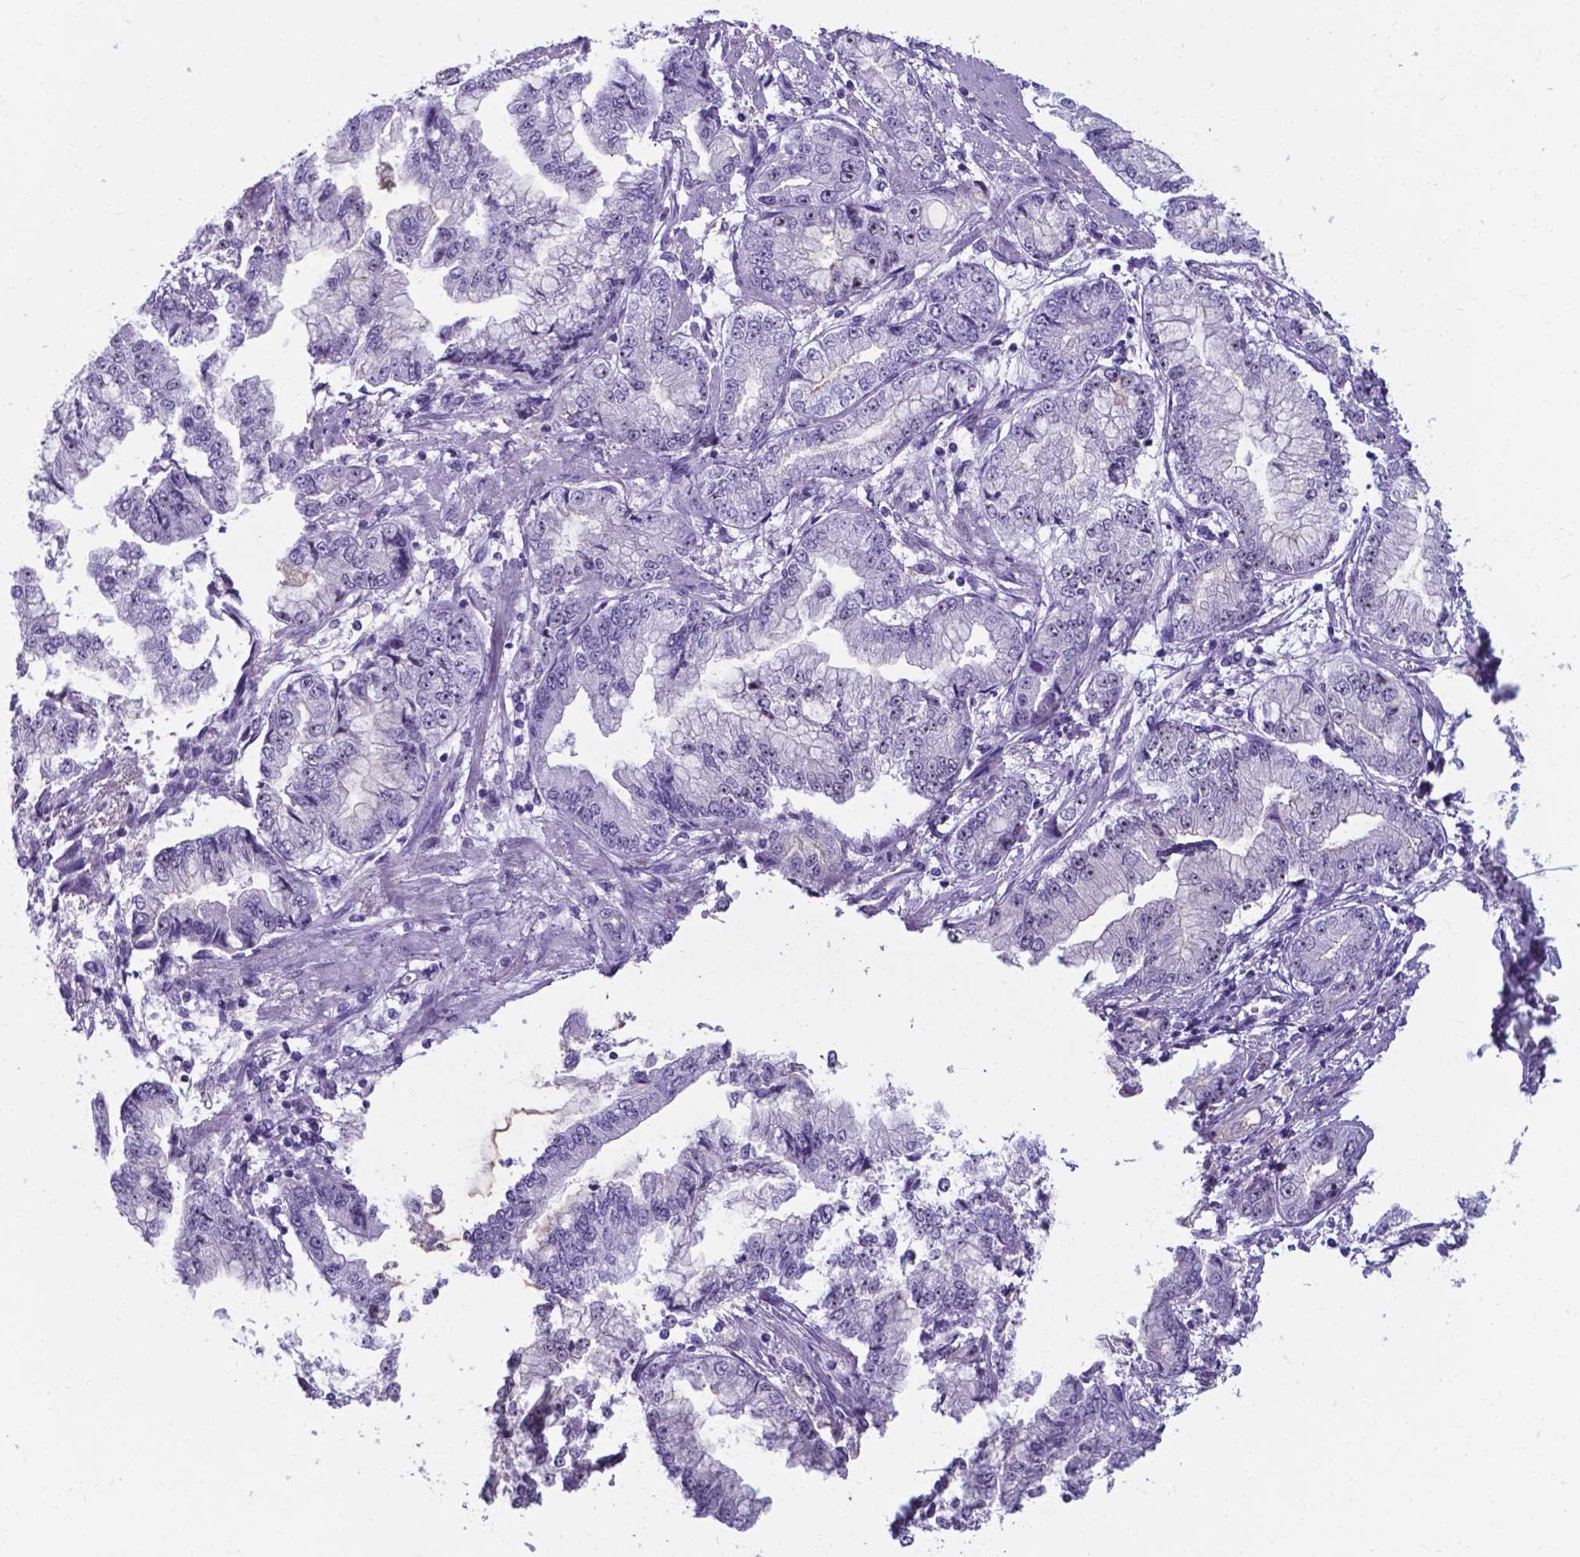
{"staining": {"intensity": "negative", "quantity": "none", "location": "none"}, "tissue": "stomach cancer", "cell_type": "Tumor cells", "image_type": "cancer", "snomed": [{"axis": "morphology", "description": "Adenocarcinoma, NOS"}, {"axis": "topography", "description": "Stomach, upper"}], "caption": "Stomach cancer was stained to show a protein in brown. There is no significant positivity in tumor cells.", "gene": "AP5B1", "patient": {"sex": "female", "age": 74}}